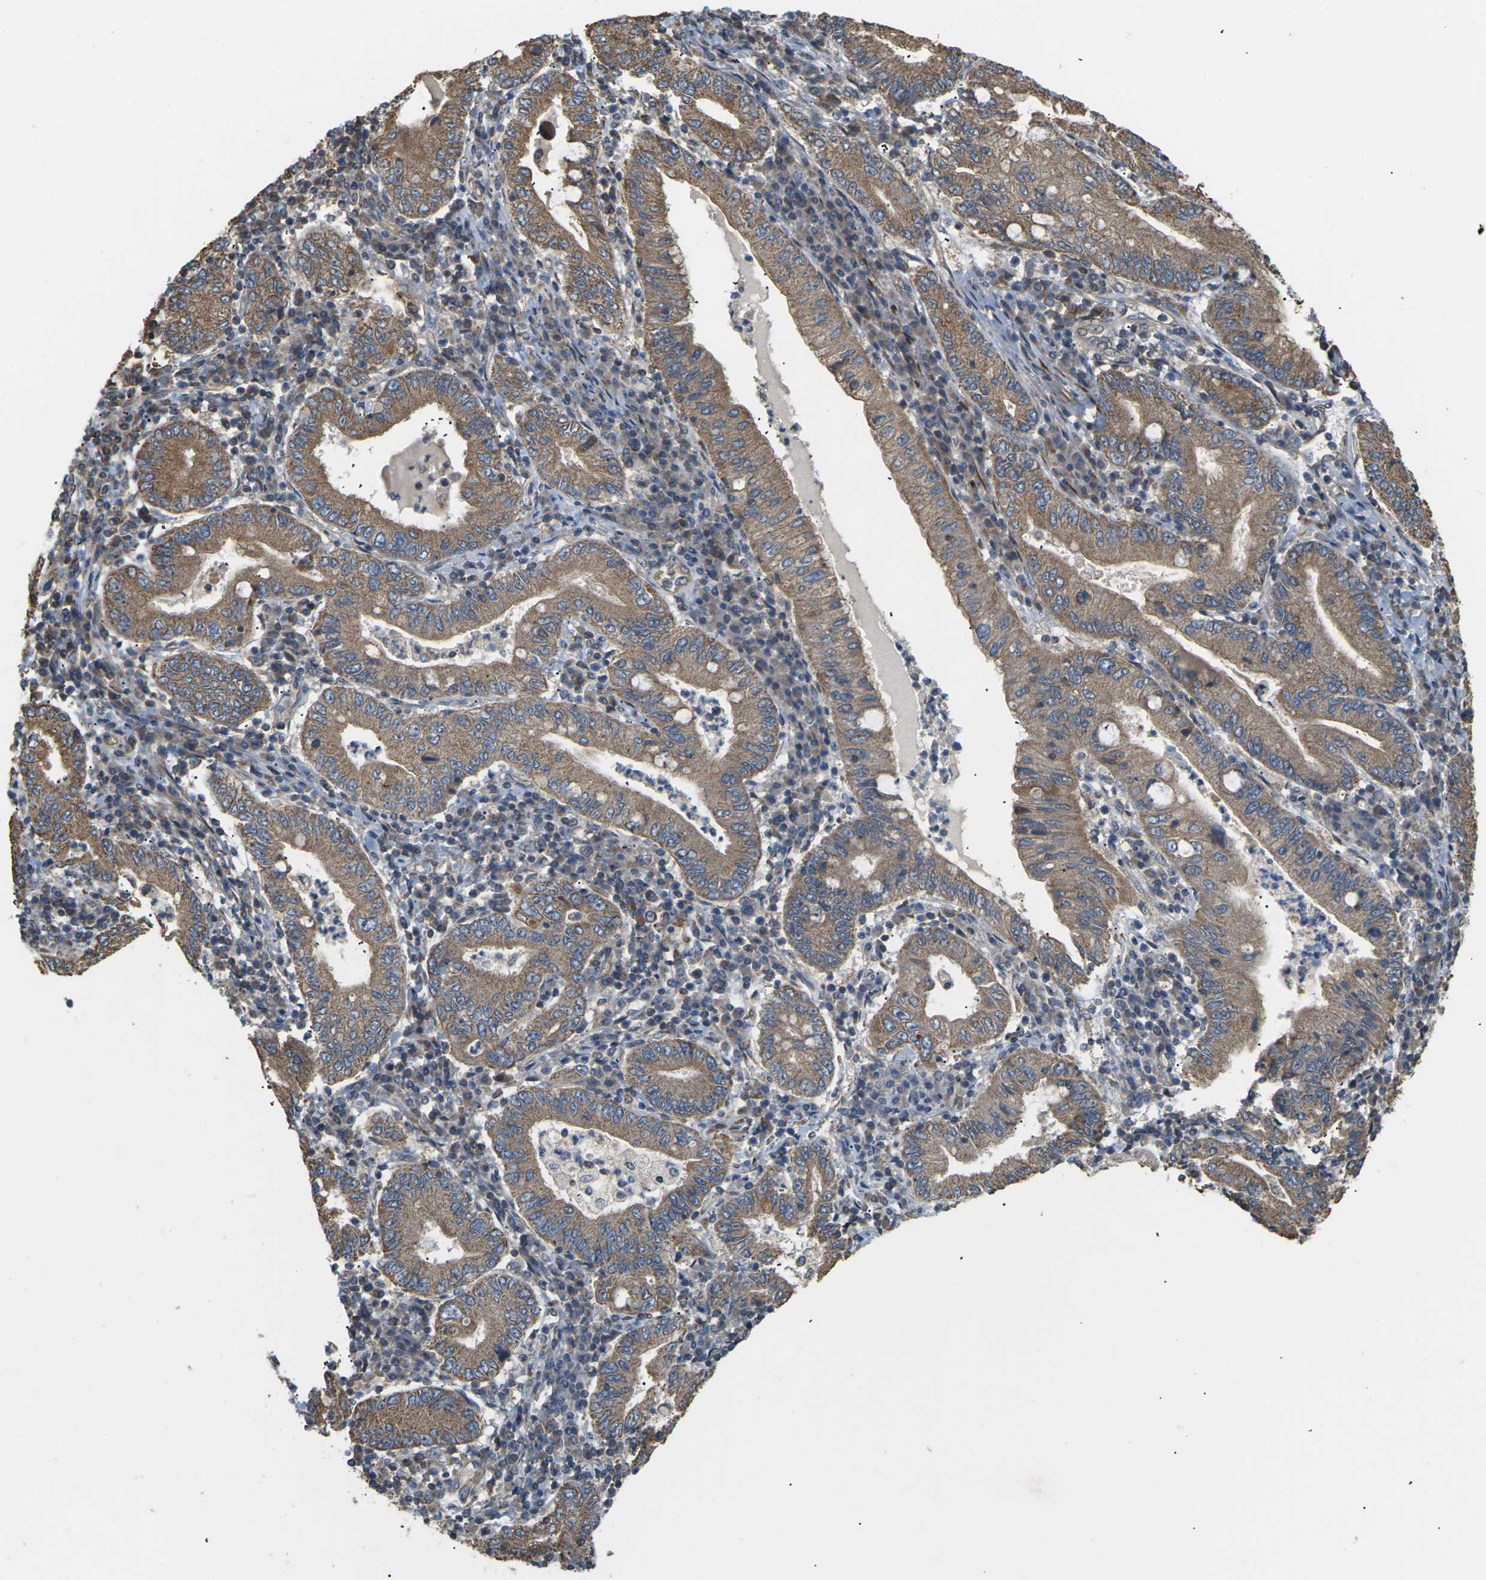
{"staining": {"intensity": "moderate", "quantity": ">75%", "location": "cytoplasmic/membranous"}, "tissue": "stomach cancer", "cell_type": "Tumor cells", "image_type": "cancer", "snomed": [{"axis": "morphology", "description": "Normal tissue, NOS"}, {"axis": "morphology", "description": "Adenocarcinoma, NOS"}, {"axis": "topography", "description": "Esophagus"}, {"axis": "topography", "description": "Stomach, upper"}, {"axis": "topography", "description": "Peripheral nerve tissue"}], "caption": "Protein expression by IHC demonstrates moderate cytoplasmic/membranous staining in about >75% of tumor cells in stomach cancer (adenocarcinoma). The staining was performed using DAB, with brown indicating positive protein expression. Nuclei are stained blue with hematoxylin.", "gene": "KSR1", "patient": {"sex": "male", "age": 62}}